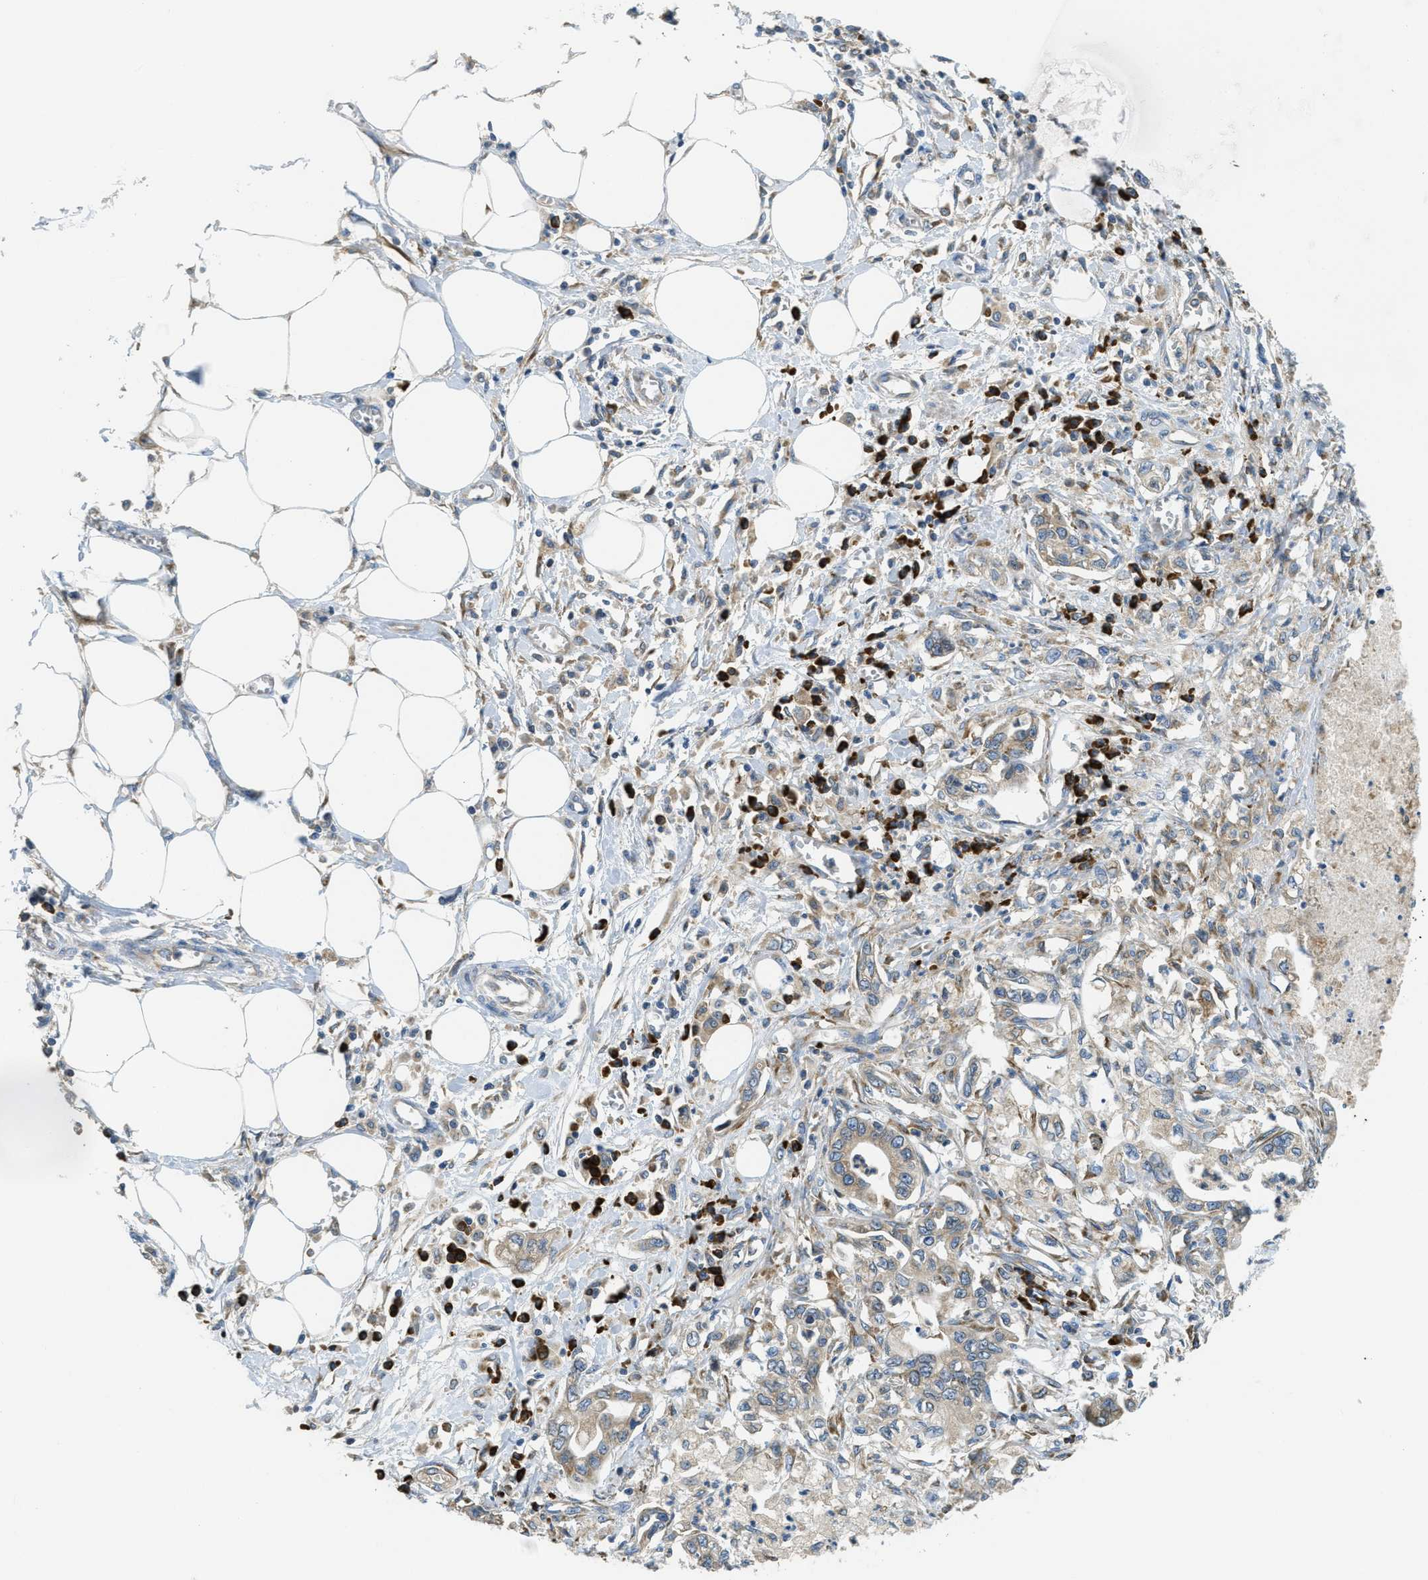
{"staining": {"intensity": "weak", "quantity": "25%-75%", "location": "cytoplasmic/membranous"}, "tissue": "pancreatic cancer", "cell_type": "Tumor cells", "image_type": "cancer", "snomed": [{"axis": "morphology", "description": "Adenocarcinoma, NOS"}, {"axis": "topography", "description": "Pancreas"}], "caption": "Pancreatic cancer (adenocarcinoma) tissue shows weak cytoplasmic/membranous expression in about 25%-75% of tumor cells, visualized by immunohistochemistry. (Brightfield microscopy of DAB IHC at high magnification).", "gene": "SSR1", "patient": {"sex": "male", "age": 56}}